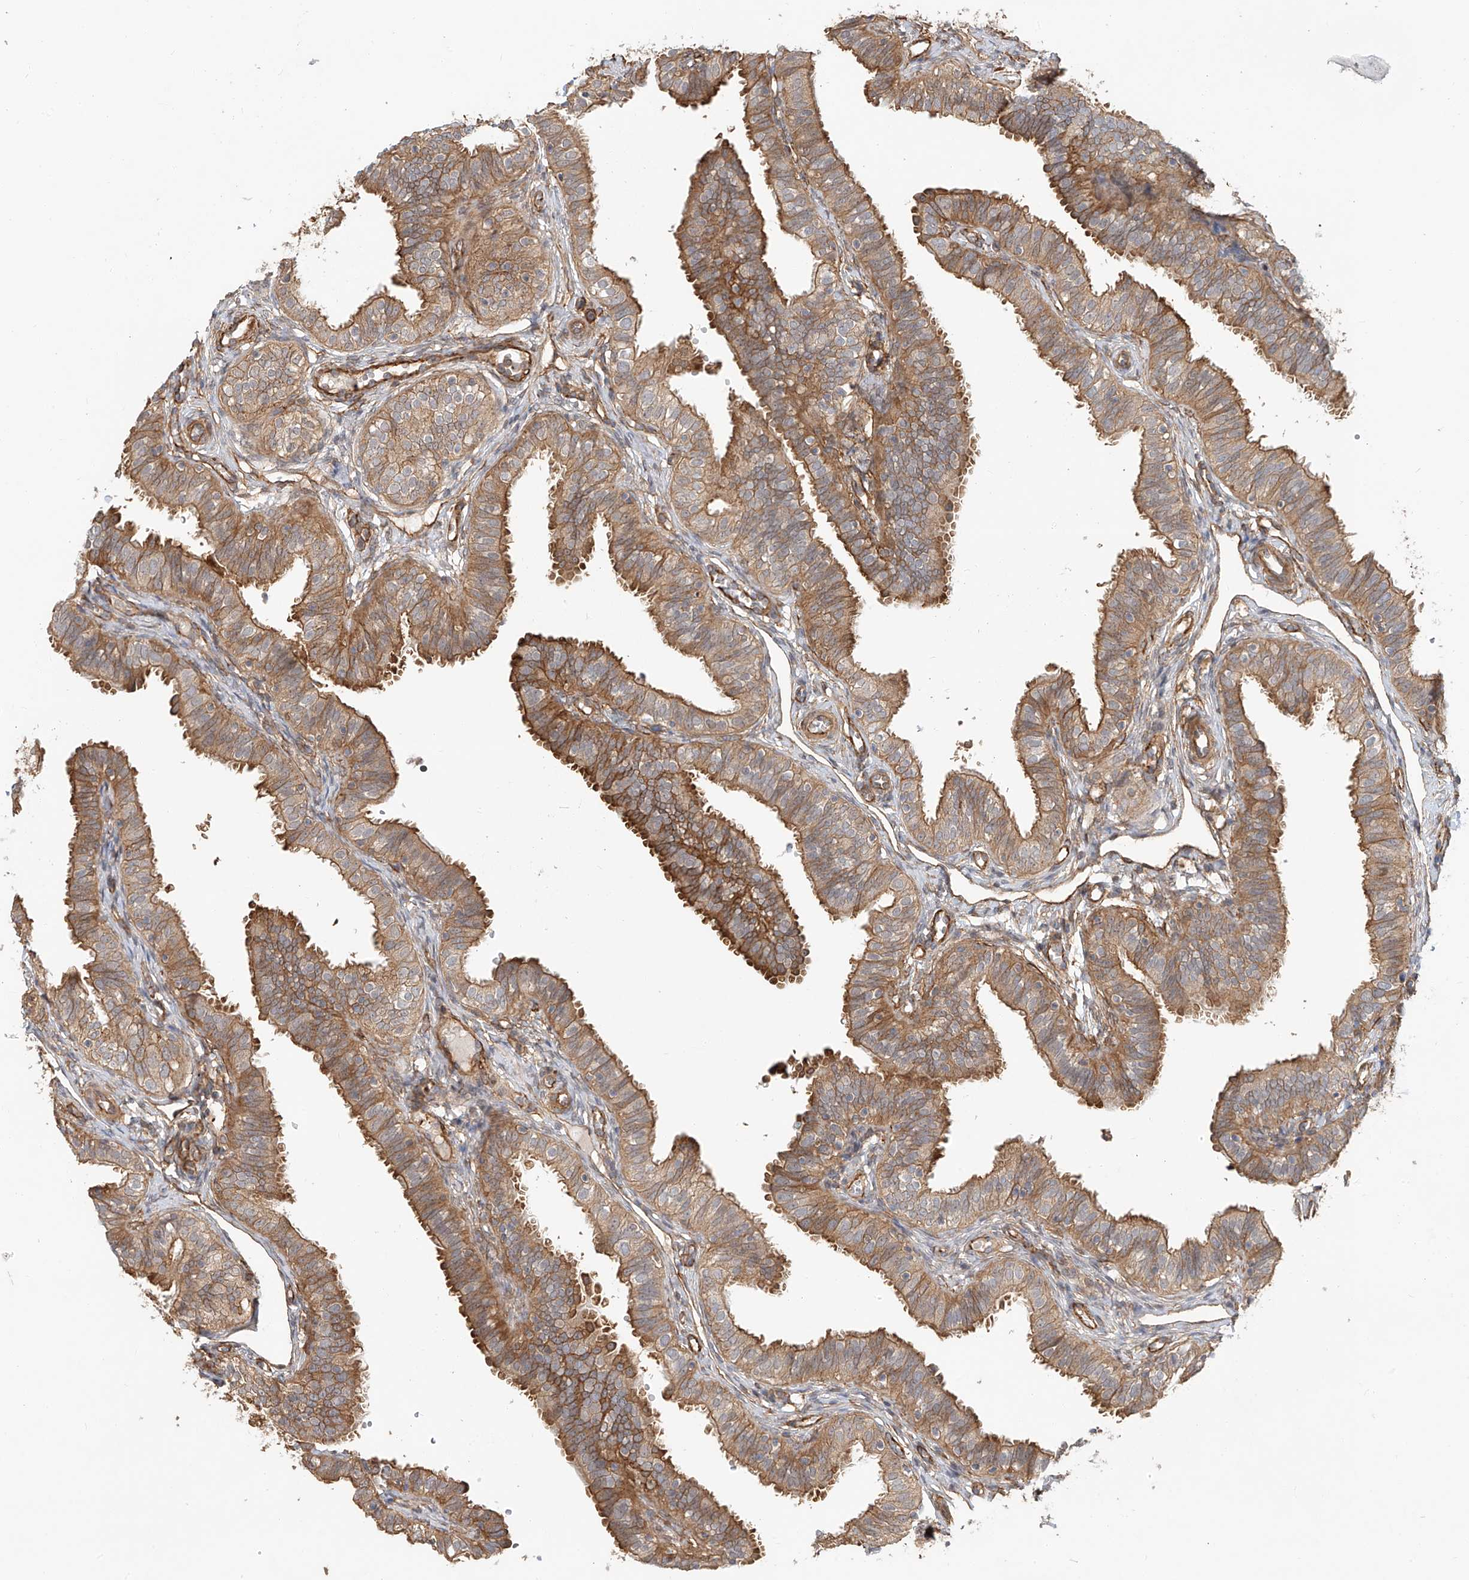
{"staining": {"intensity": "moderate", "quantity": ">75%", "location": "cytoplasmic/membranous"}, "tissue": "fallopian tube", "cell_type": "Glandular cells", "image_type": "normal", "snomed": [{"axis": "morphology", "description": "Normal tissue, NOS"}, {"axis": "topography", "description": "Fallopian tube"}], "caption": "An image of human fallopian tube stained for a protein reveals moderate cytoplasmic/membranous brown staining in glandular cells. The protein of interest is stained brown, and the nuclei are stained in blue (DAB IHC with brightfield microscopy, high magnification).", "gene": "CSMD3", "patient": {"sex": "female", "age": 35}}